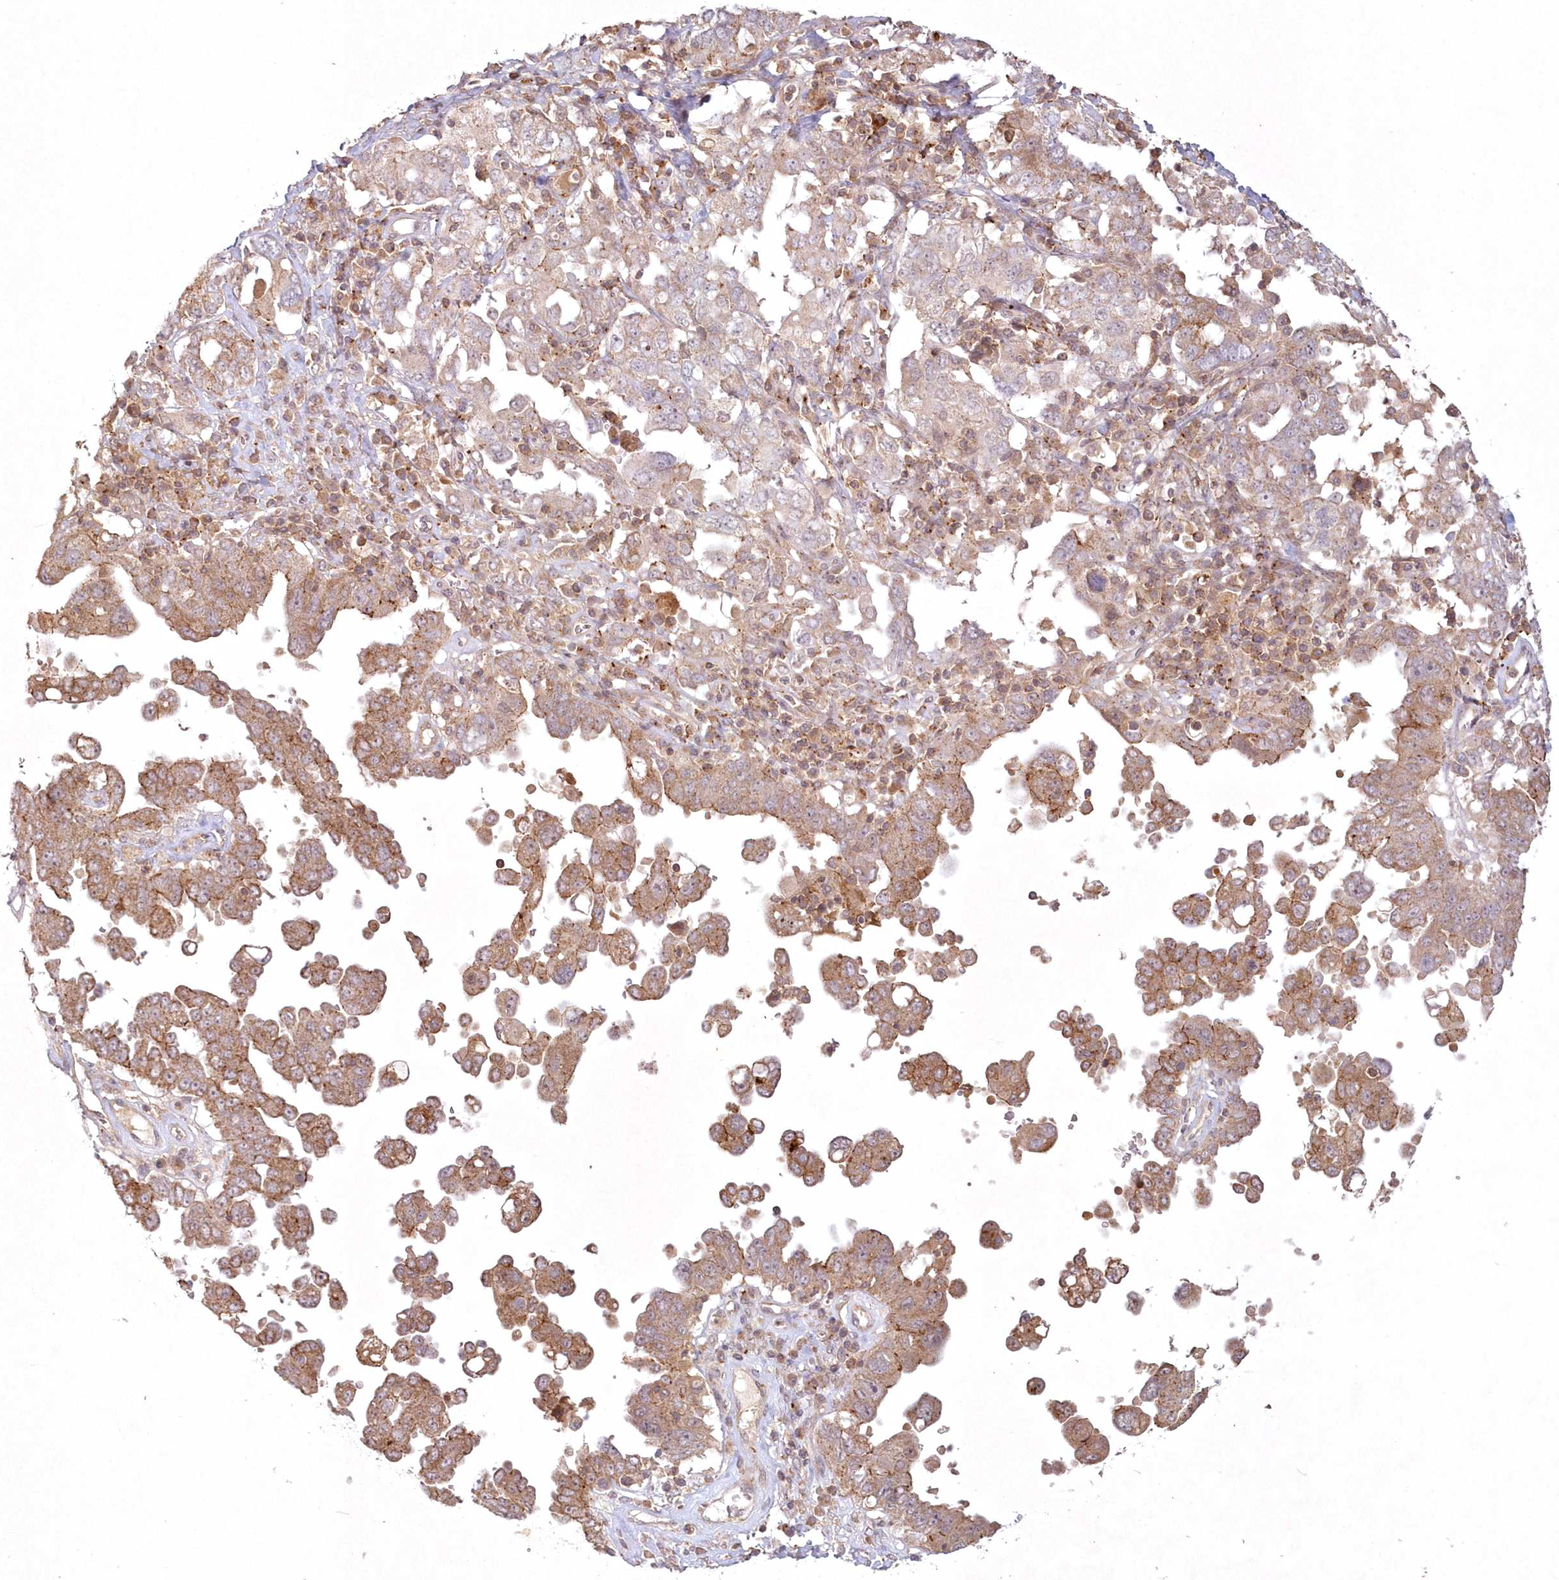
{"staining": {"intensity": "strong", "quantity": ">75%", "location": "cytoplasmic/membranous"}, "tissue": "ovarian cancer", "cell_type": "Tumor cells", "image_type": "cancer", "snomed": [{"axis": "morphology", "description": "Carcinoma, endometroid"}, {"axis": "topography", "description": "Ovary"}], "caption": "Ovarian cancer (endometroid carcinoma) tissue demonstrates strong cytoplasmic/membranous positivity in about >75% of tumor cells", "gene": "TOGARAM2", "patient": {"sex": "female", "age": 62}}